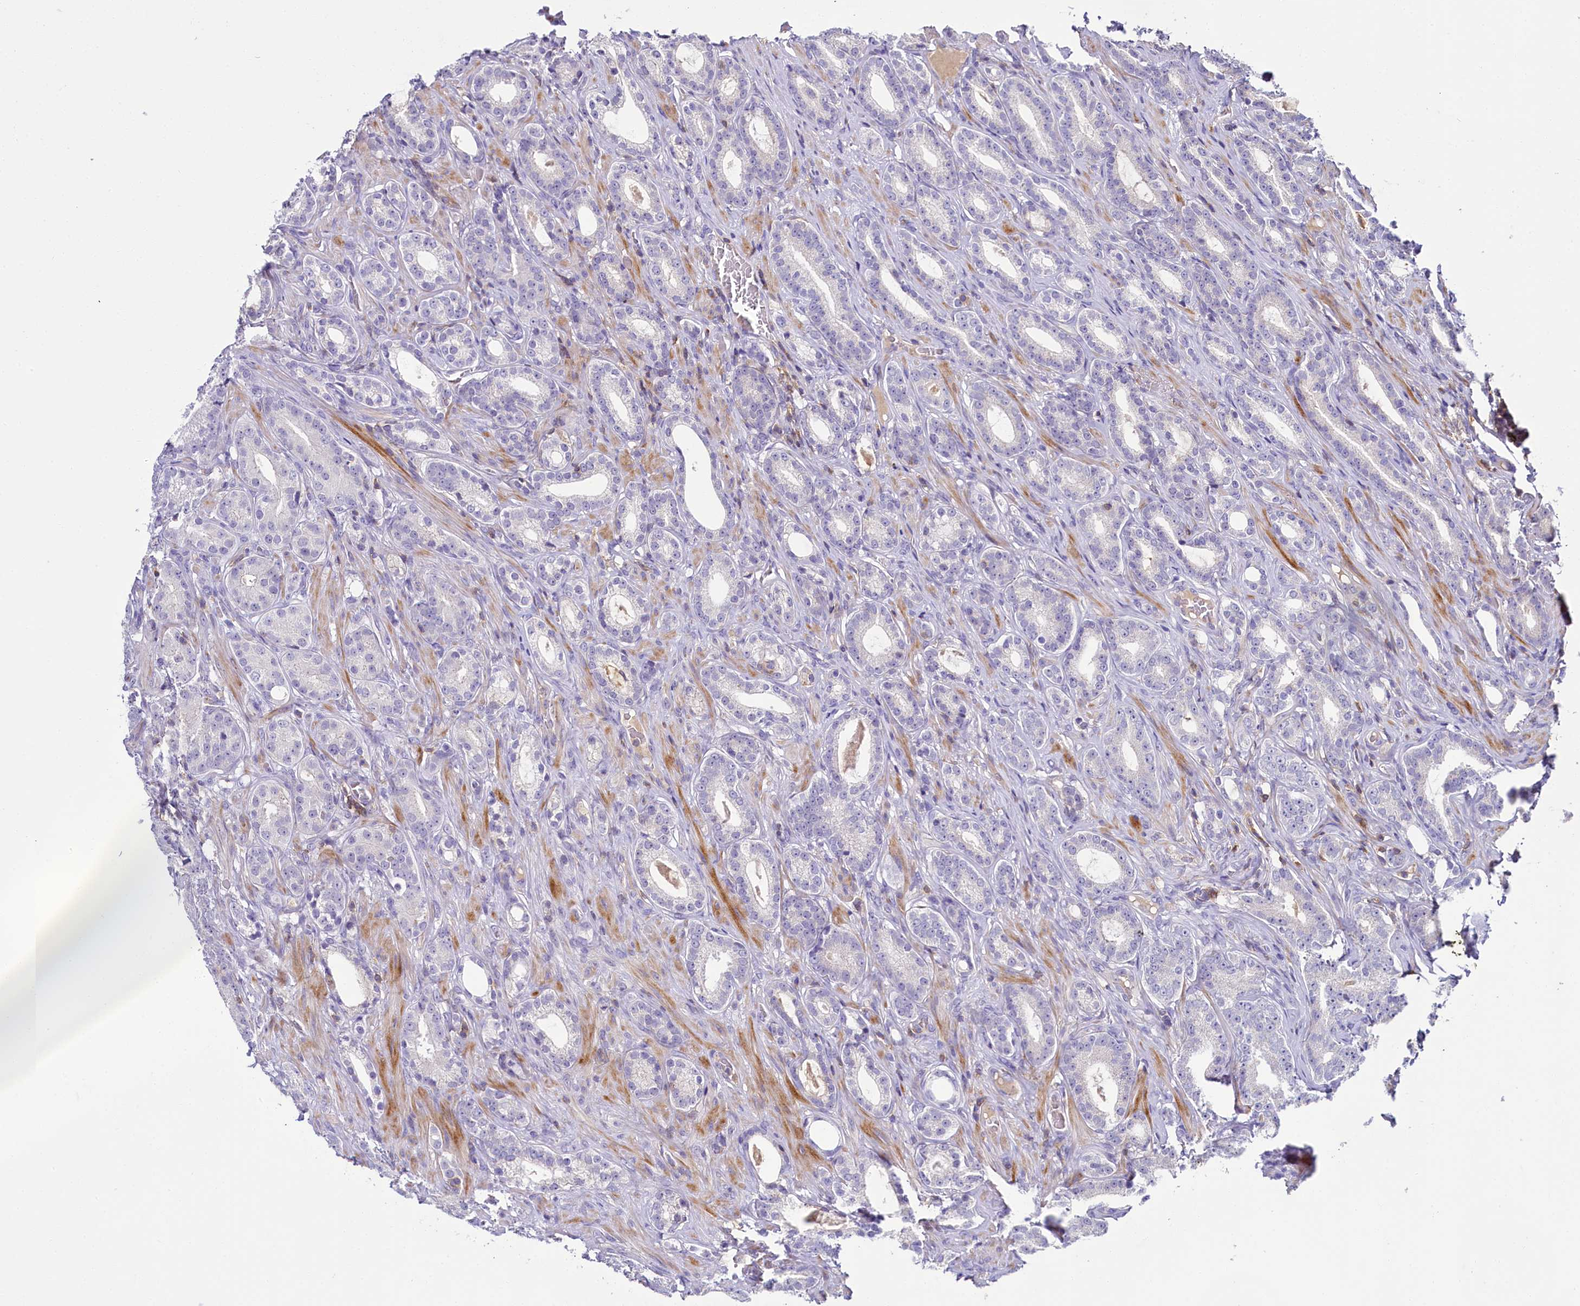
{"staining": {"intensity": "negative", "quantity": "none", "location": "none"}, "tissue": "prostate cancer", "cell_type": "Tumor cells", "image_type": "cancer", "snomed": [{"axis": "morphology", "description": "Adenocarcinoma, Low grade"}, {"axis": "topography", "description": "Prostate"}], "caption": "Tumor cells show no significant protein positivity in prostate cancer (adenocarcinoma (low-grade)).", "gene": "FGFR2", "patient": {"sex": "male", "age": 71}}